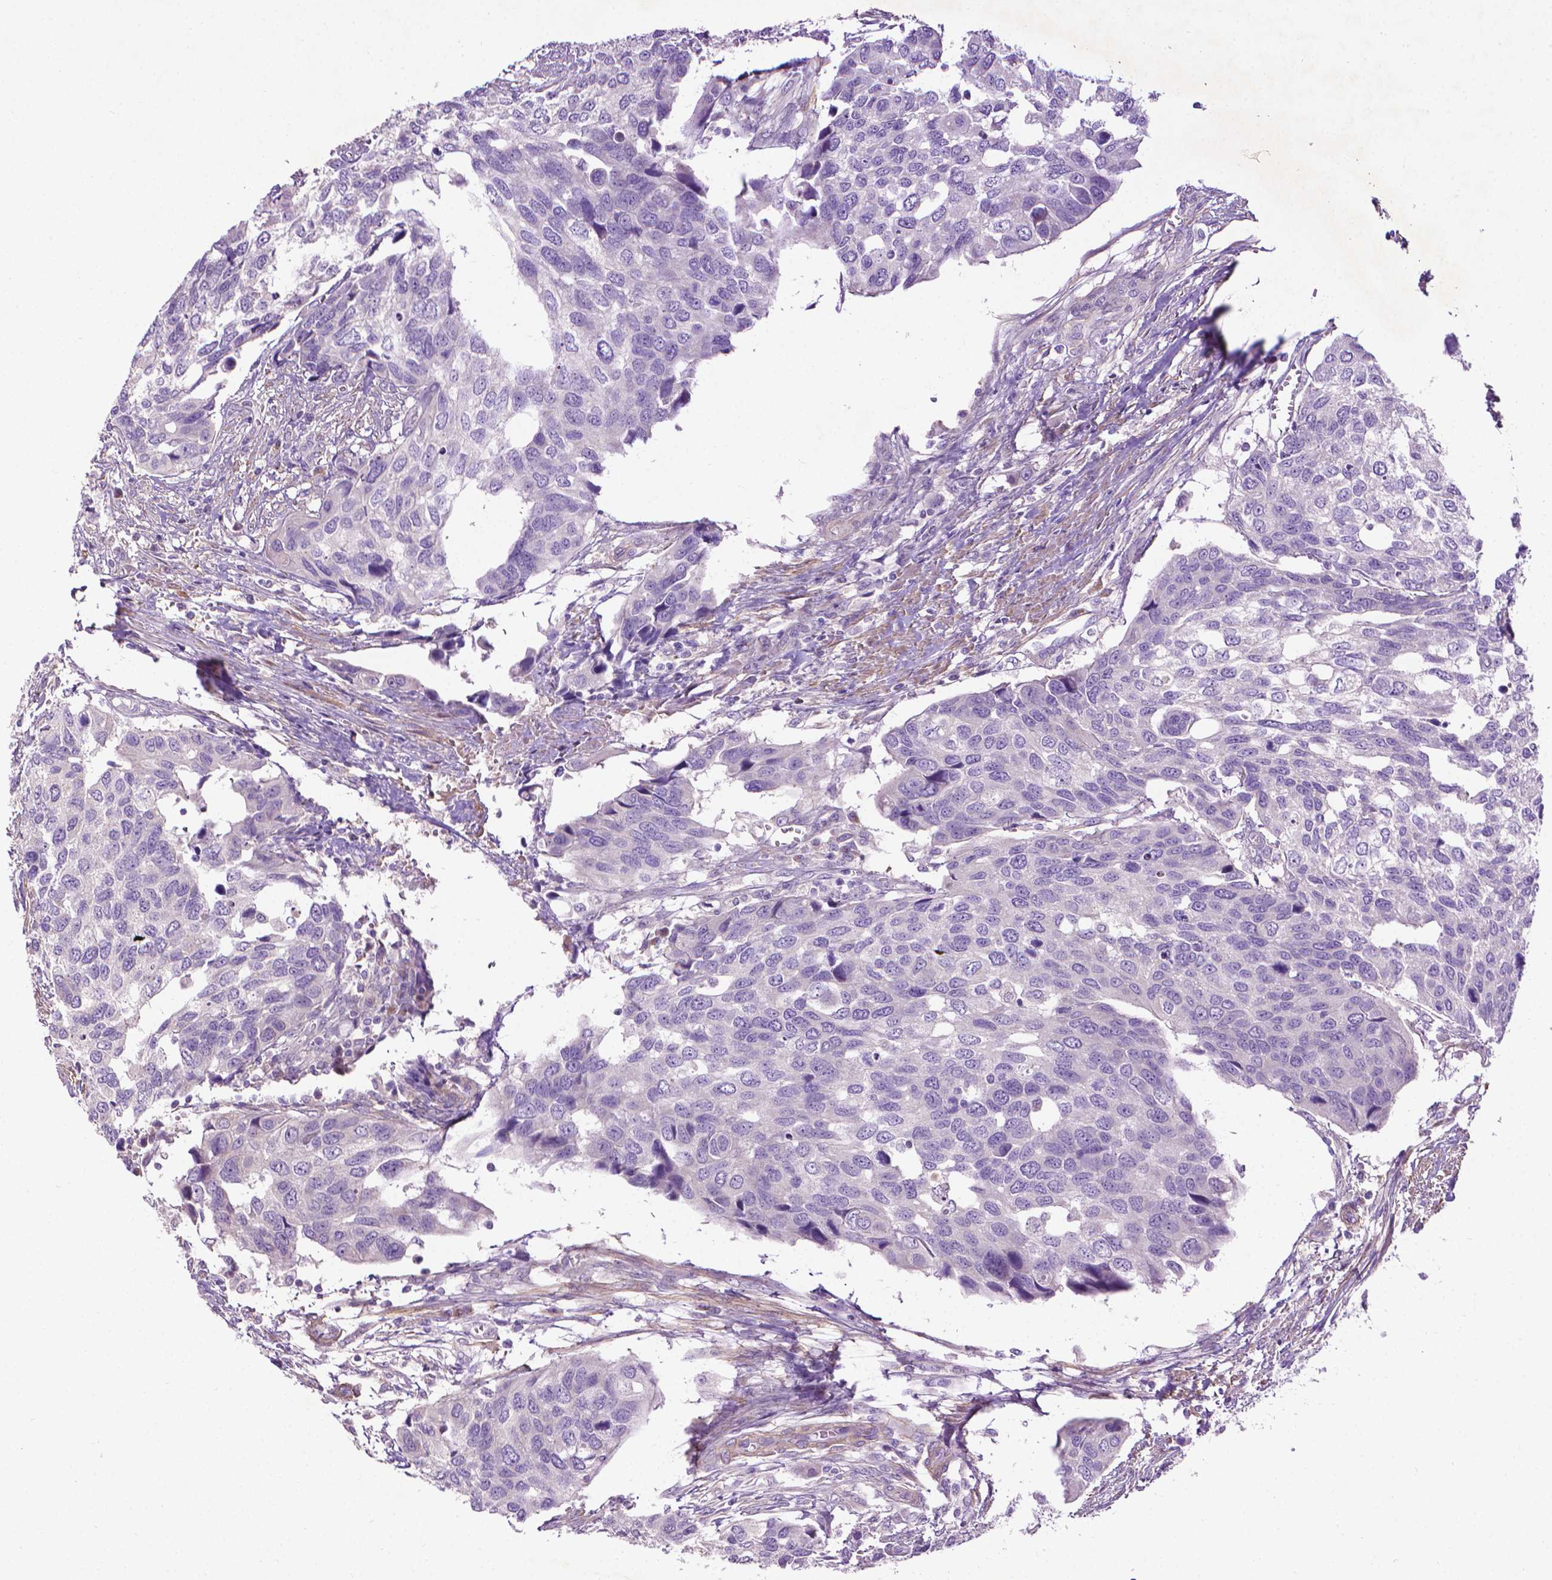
{"staining": {"intensity": "negative", "quantity": "none", "location": "none"}, "tissue": "urothelial cancer", "cell_type": "Tumor cells", "image_type": "cancer", "snomed": [{"axis": "morphology", "description": "Urothelial carcinoma, High grade"}, {"axis": "topography", "description": "Urinary bladder"}], "caption": "Urothelial cancer stained for a protein using immunohistochemistry (IHC) demonstrates no expression tumor cells.", "gene": "AQP10", "patient": {"sex": "male", "age": 60}}